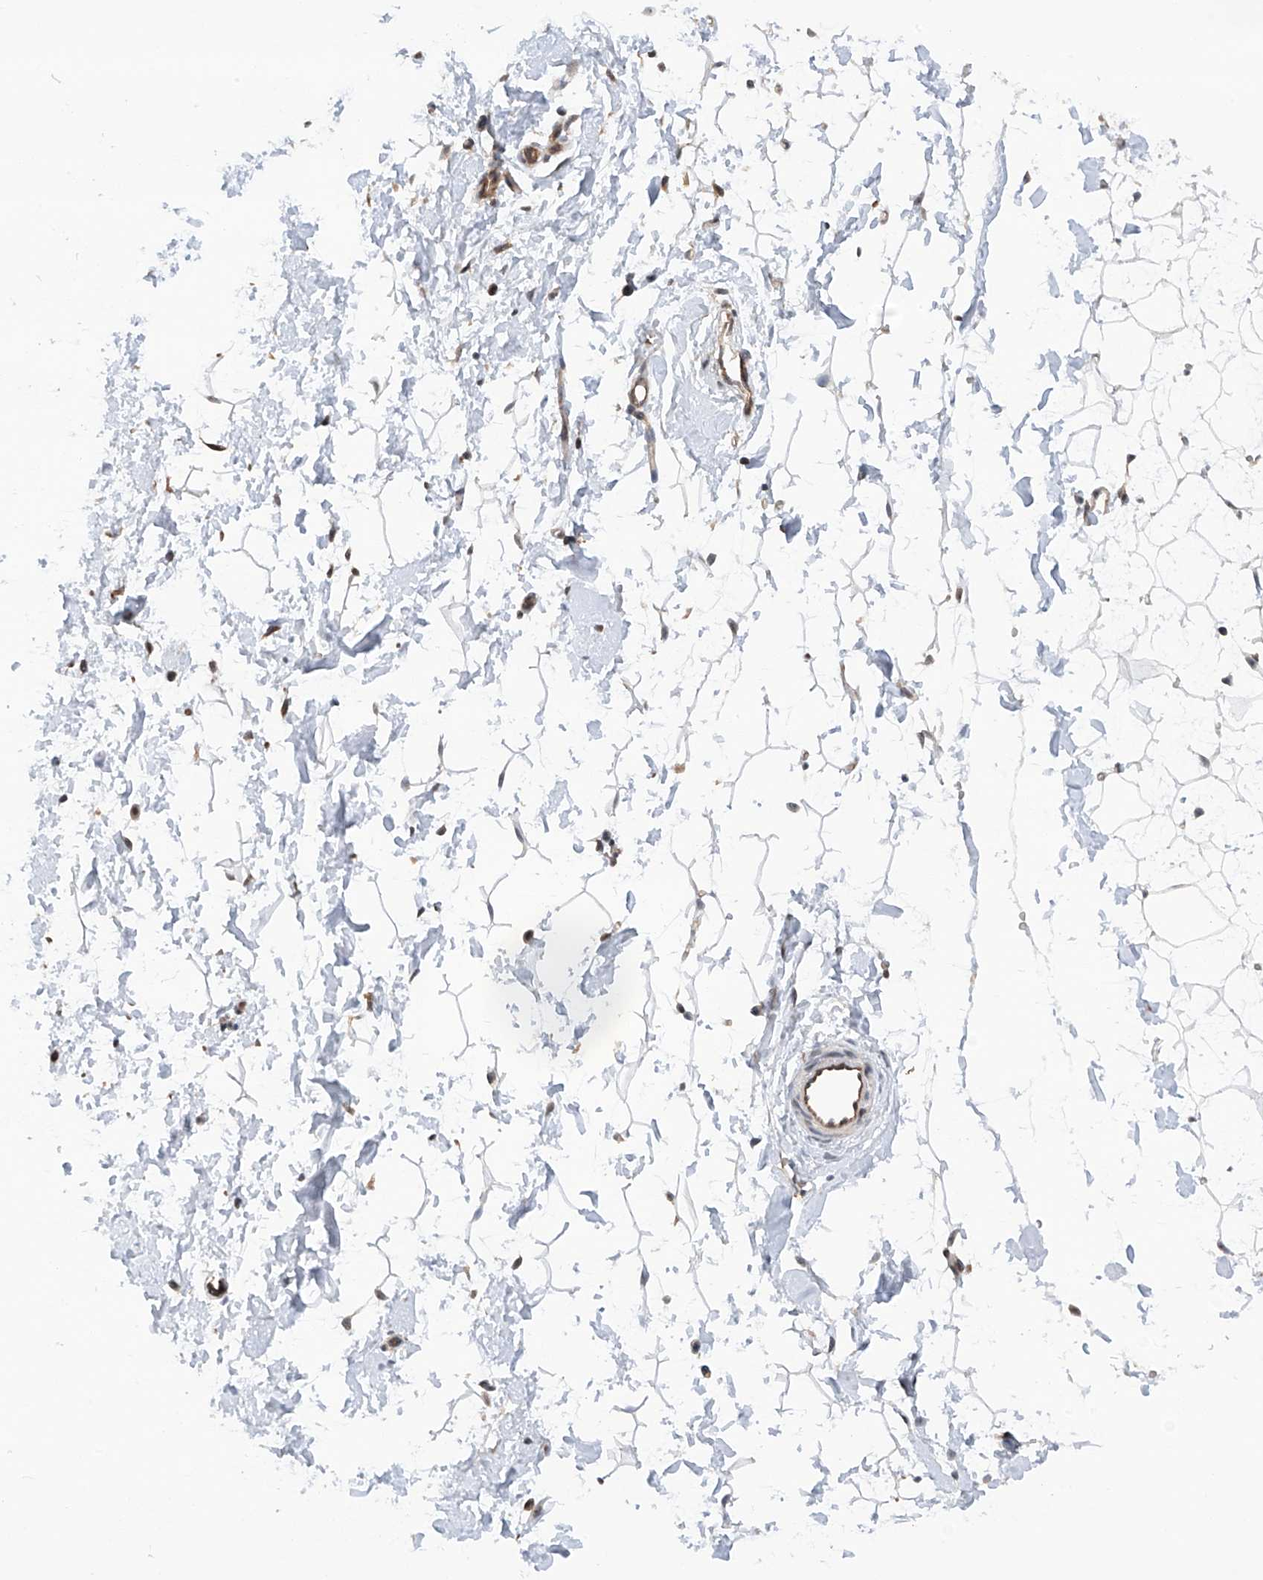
{"staining": {"intensity": "weak", "quantity": "<25%", "location": "cytoplasmic/membranous"}, "tissue": "adipose tissue", "cell_type": "Adipocytes", "image_type": "normal", "snomed": [{"axis": "morphology", "description": "Normal tissue, NOS"}, {"axis": "topography", "description": "Breast"}], "caption": "Adipocytes show no significant positivity in unremarkable adipose tissue. (Brightfield microscopy of DAB immunohistochemistry at high magnification).", "gene": "C1orf131", "patient": {"sex": "female", "age": 23}}